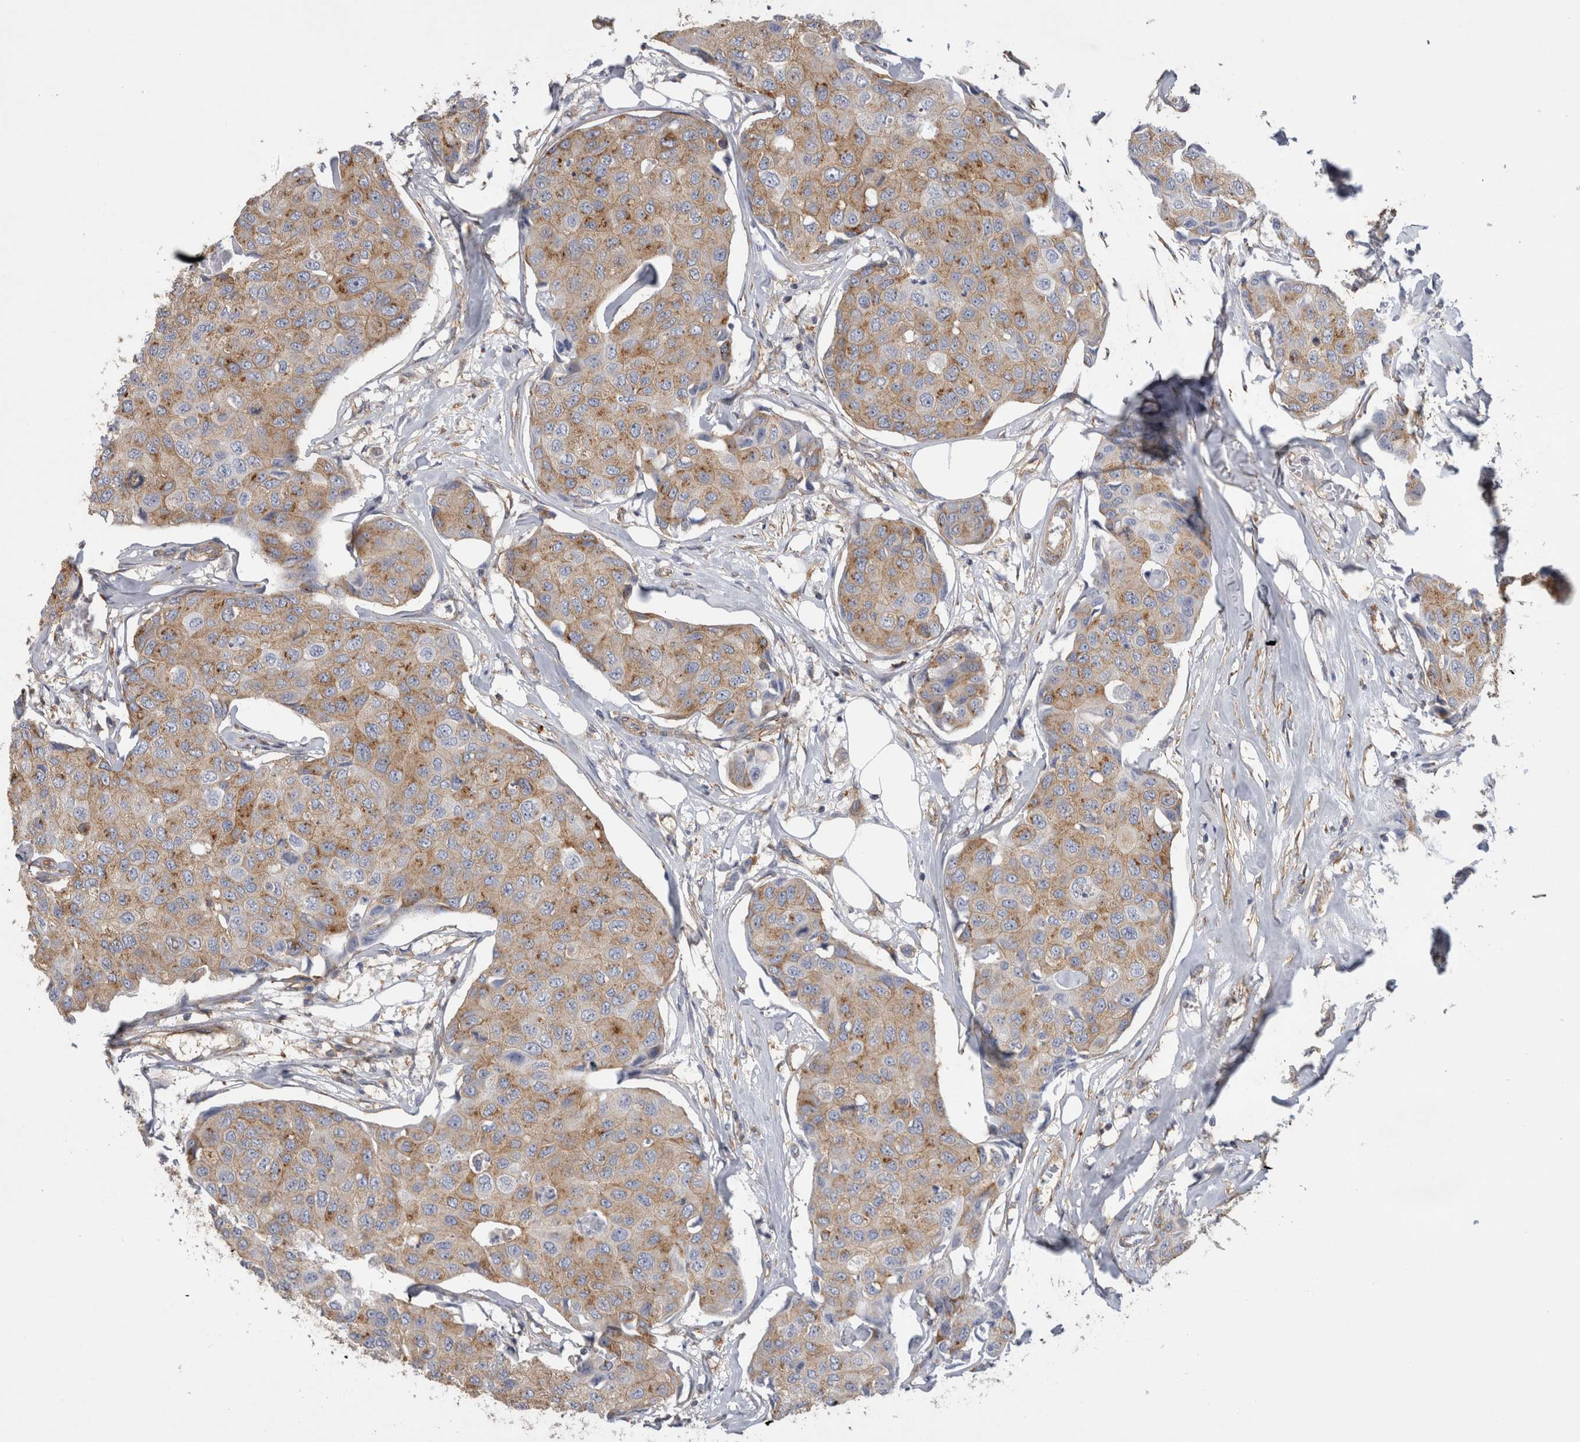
{"staining": {"intensity": "moderate", "quantity": "25%-75%", "location": "cytoplasmic/membranous"}, "tissue": "breast cancer", "cell_type": "Tumor cells", "image_type": "cancer", "snomed": [{"axis": "morphology", "description": "Duct carcinoma"}, {"axis": "topography", "description": "Breast"}], "caption": "High-power microscopy captured an immunohistochemistry (IHC) micrograph of breast cancer, revealing moderate cytoplasmic/membranous expression in approximately 25%-75% of tumor cells. (Stains: DAB in brown, nuclei in blue, Microscopy: brightfield microscopy at high magnification).", "gene": "ATXN3", "patient": {"sex": "female", "age": 80}}